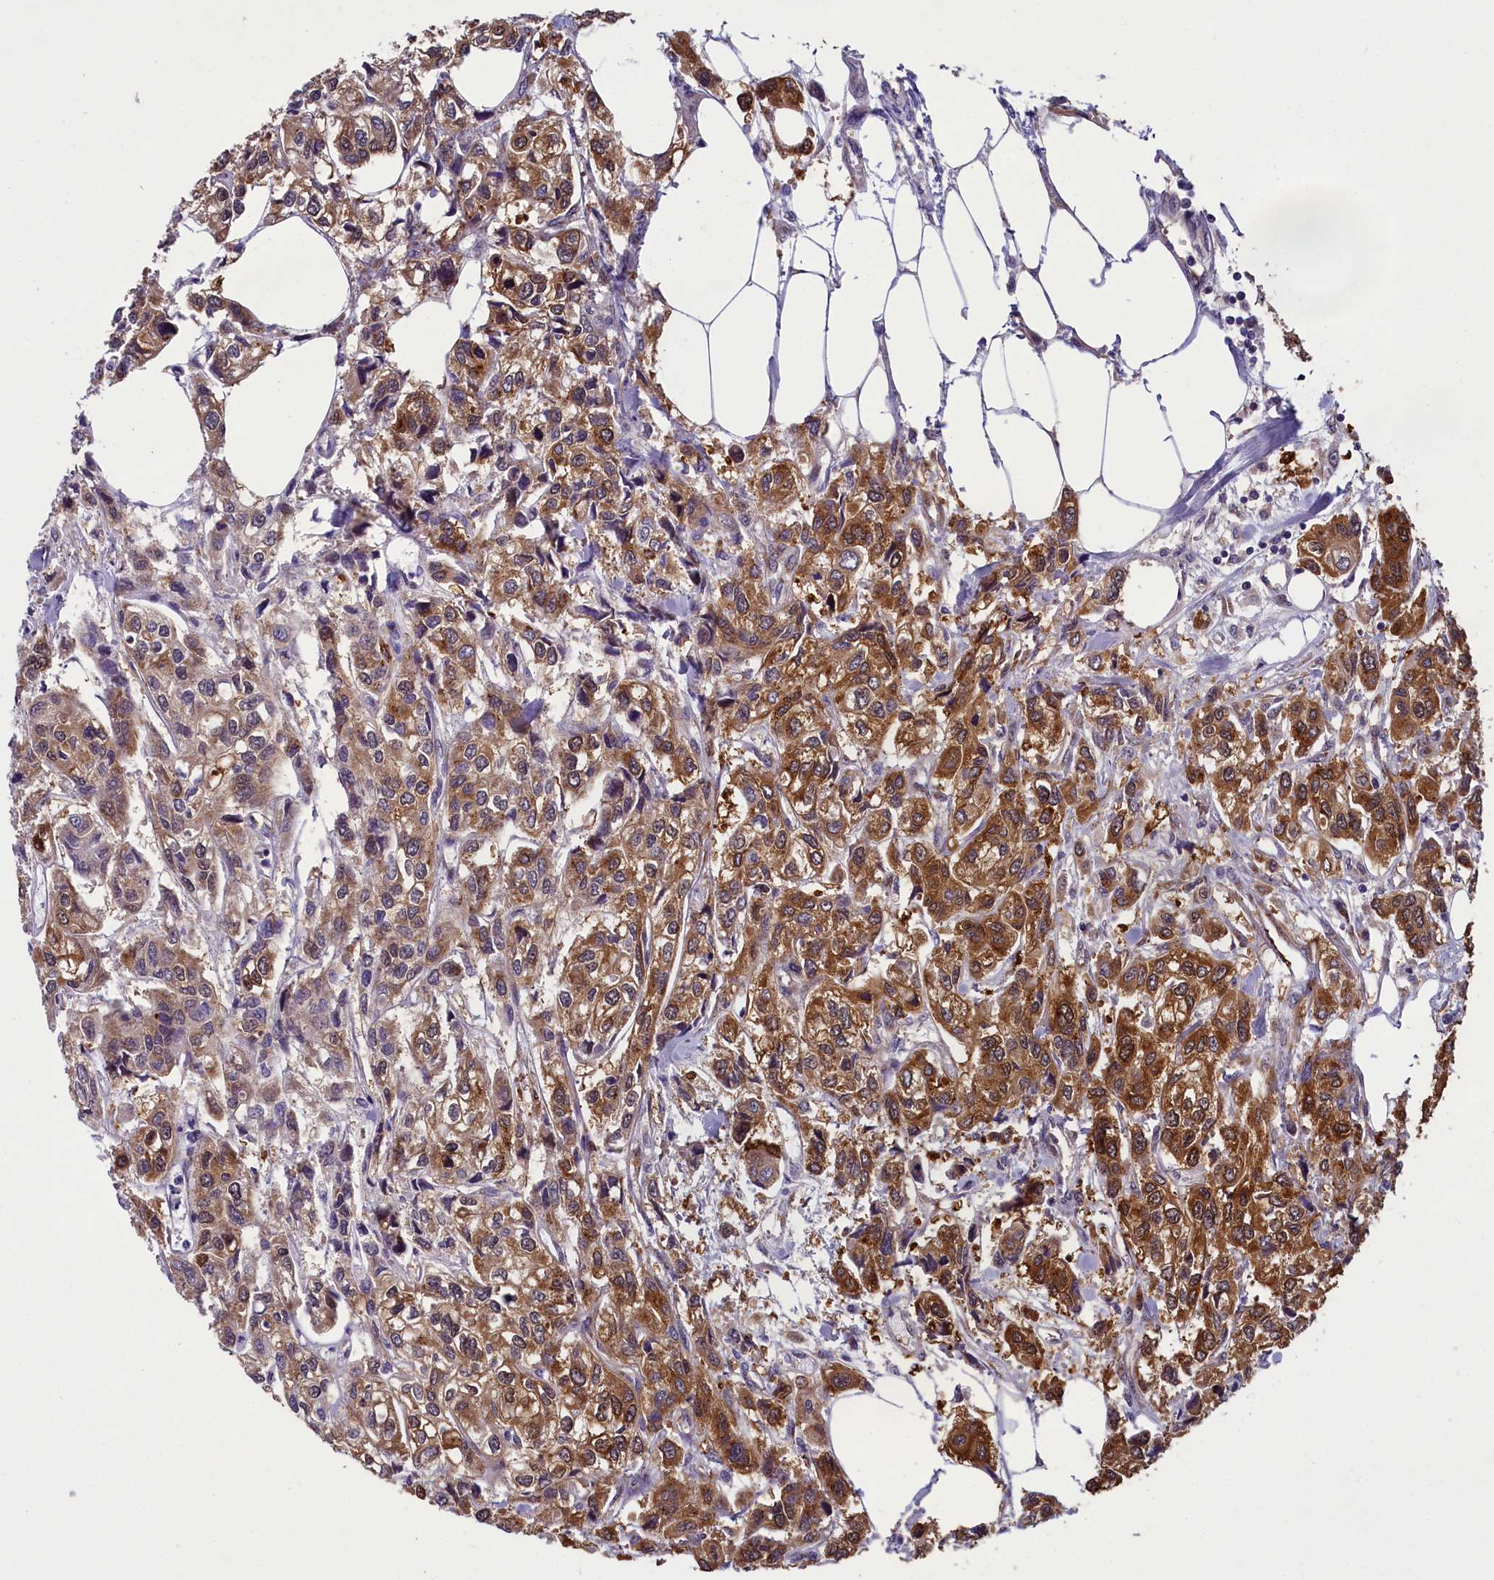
{"staining": {"intensity": "moderate", "quantity": ">75%", "location": "cytoplasmic/membranous,nuclear"}, "tissue": "urothelial cancer", "cell_type": "Tumor cells", "image_type": "cancer", "snomed": [{"axis": "morphology", "description": "Urothelial carcinoma, High grade"}, {"axis": "topography", "description": "Urinary bladder"}], "caption": "Tumor cells show medium levels of moderate cytoplasmic/membranous and nuclear staining in approximately >75% of cells in urothelial cancer.", "gene": "ABCC8", "patient": {"sex": "male", "age": 67}}